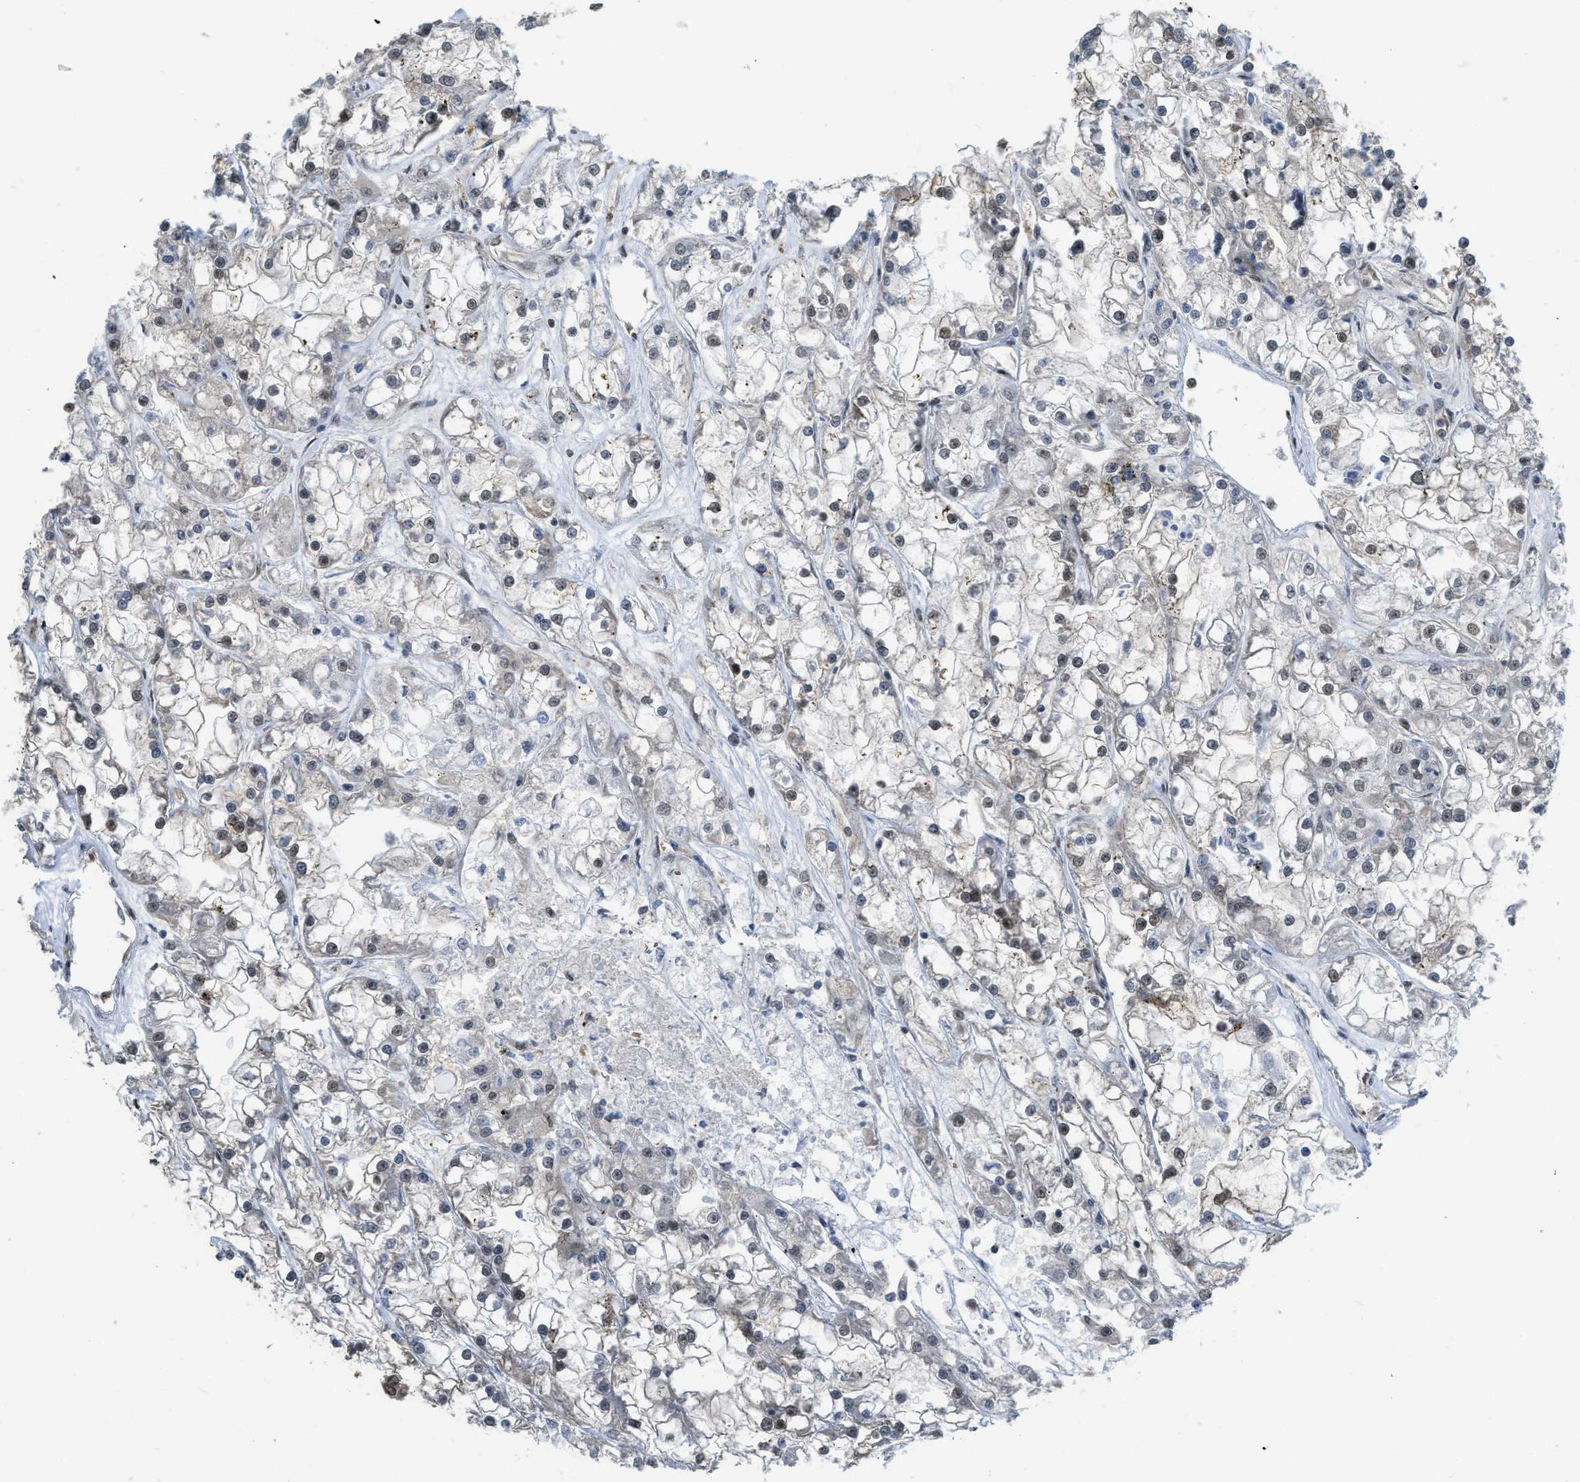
{"staining": {"intensity": "moderate", "quantity": "25%-75%", "location": "nuclear"}, "tissue": "renal cancer", "cell_type": "Tumor cells", "image_type": "cancer", "snomed": [{"axis": "morphology", "description": "Adenocarcinoma, NOS"}, {"axis": "topography", "description": "Kidney"}], "caption": "There is medium levels of moderate nuclear positivity in tumor cells of renal cancer (adenocarcinoma), as demonstrated by immunohistochemical staining (brown color).", "gene": "PSMC5", "patient": {"sex": "female", "age": 52}}